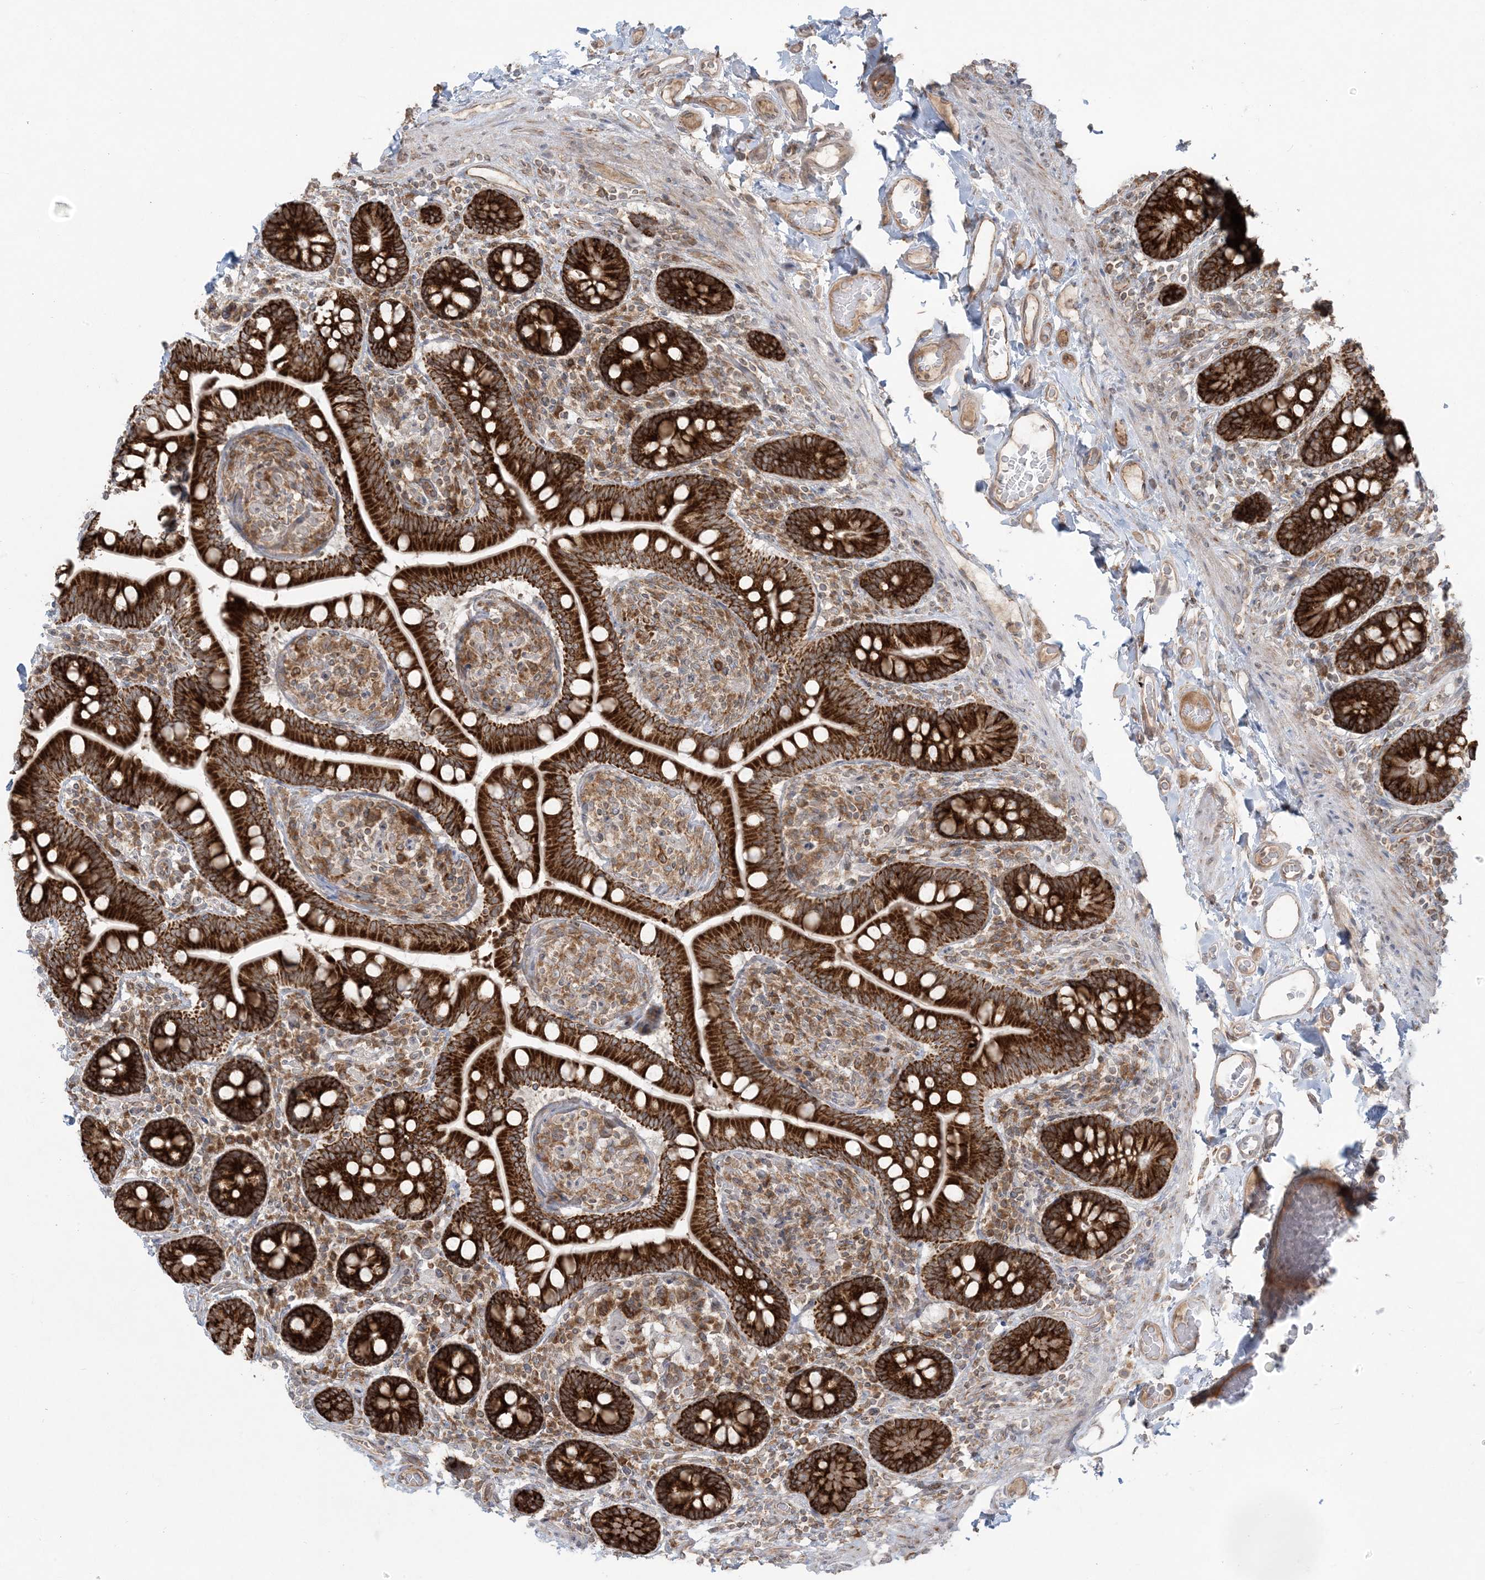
{"staining": {"intensity": "strong", "quantity": ">75%", "location": "cytoplasmic/membranous"}, "tissue": "small intestine", "cell_type": "Glandular cells", "image_type": "normal", "snomed": [{"axis": "morphology", "description": "Normal tissue, NOS"}, {"axis": "topography", "description": "Small intestine"}], "caption": "Protein staining displays strong cytoplasmic/membranous expression in about >75% of glandular cells in normal small intestine.", "gene": "UBXN4", "patient": {"sex": "female", "age": 64}}